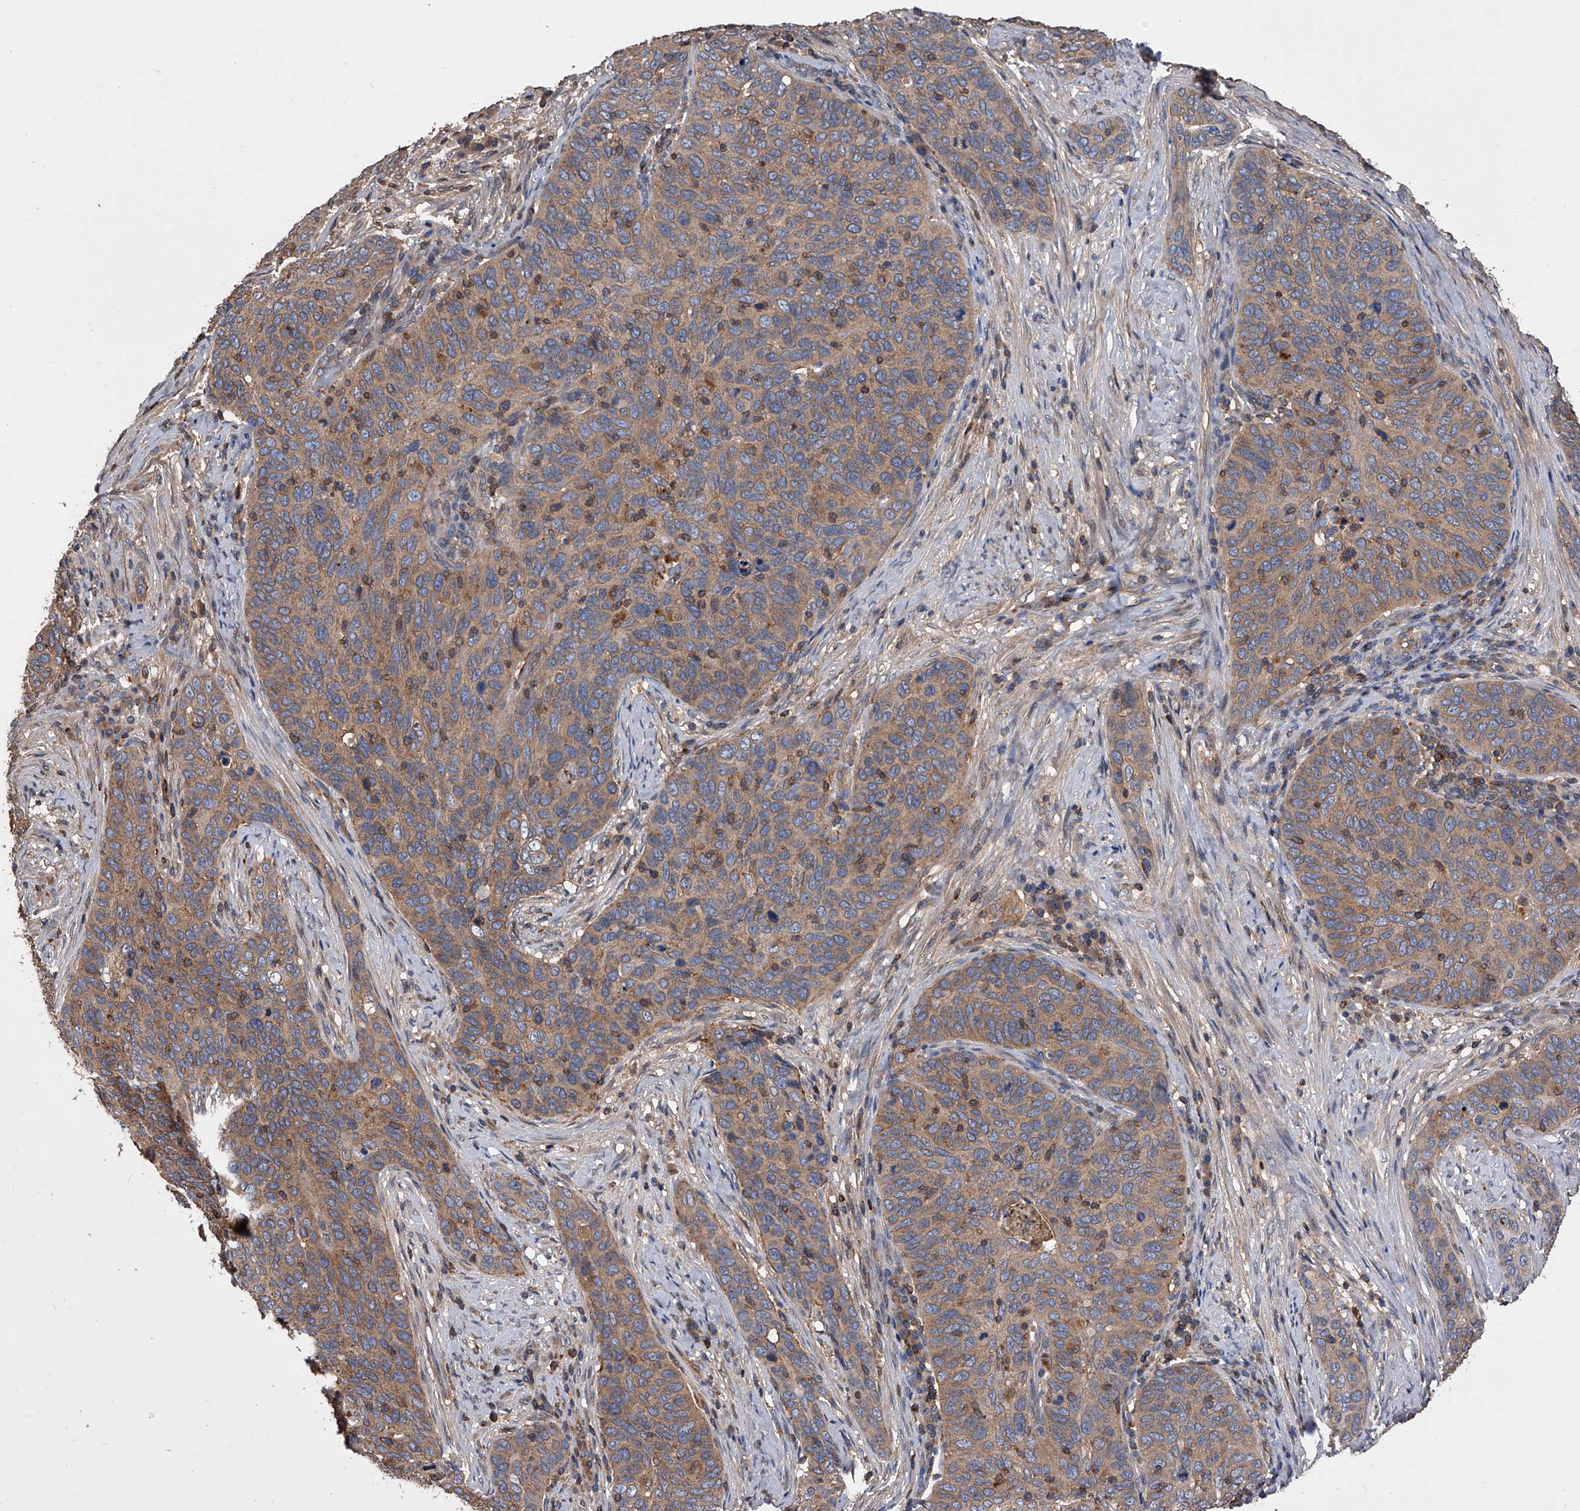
{"staining": {"intensity": "moderate", "quantity": ">75%", "location": "cytoplasmic/membranous"}, "tissue": "cervical cancer", "cell_type": "Tumor cells", "image_type": "cancer", "snomed": [{"axis": "morphology", "description": "Squamous cell carcinoma, NOS"}, {"axis": "topography", "description": "Cervix"}], "caption": "Moderate cytoplasmic/membranous expression is seen in about >75% of tumor cells in cervical squamous cell carcinoma.", "gene": "CUL7", "patient": {"sex": "female", "age": 60}}